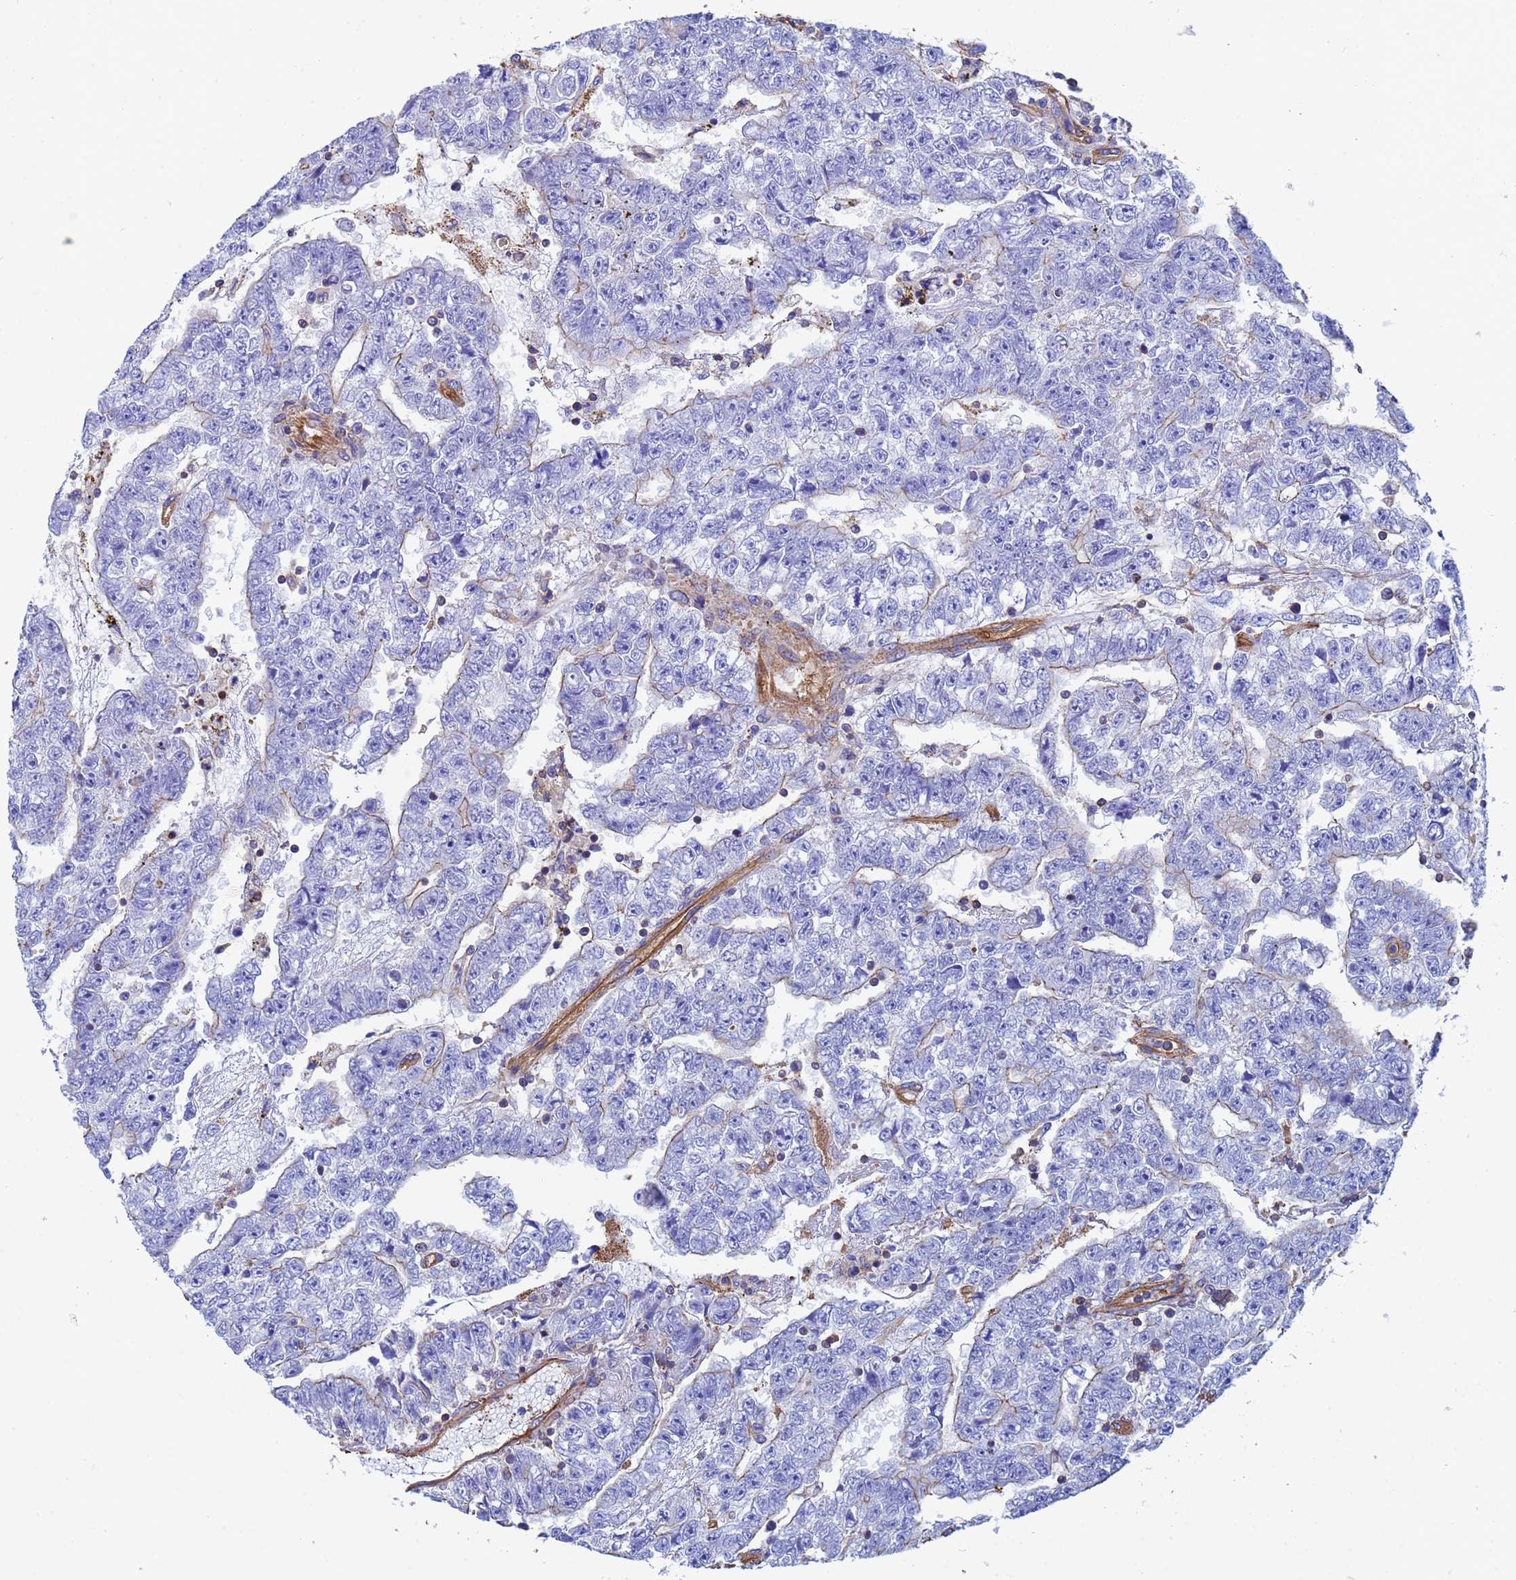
{"staining": {"intensity": "negative", "quantity": "none", "location": "none"}, "tissue": "testis cancer", "cell_type": "Tumor cells", "image_type": "cancer", "snomed": [{"axis": "morphology", "description": "Carcinoma, Embryonal, NOS"}, {"axis": "topography", "description": "Testis"}], "caption": "Immunohistochemical staining of testis cancer shows no significant staining in tumor cells. (Brightfield microscopy of DAB immunohistochemistry (IHC) at high magnification).", "gene": "MYL12A", "patient": {"sex": "male", "age": 25}}